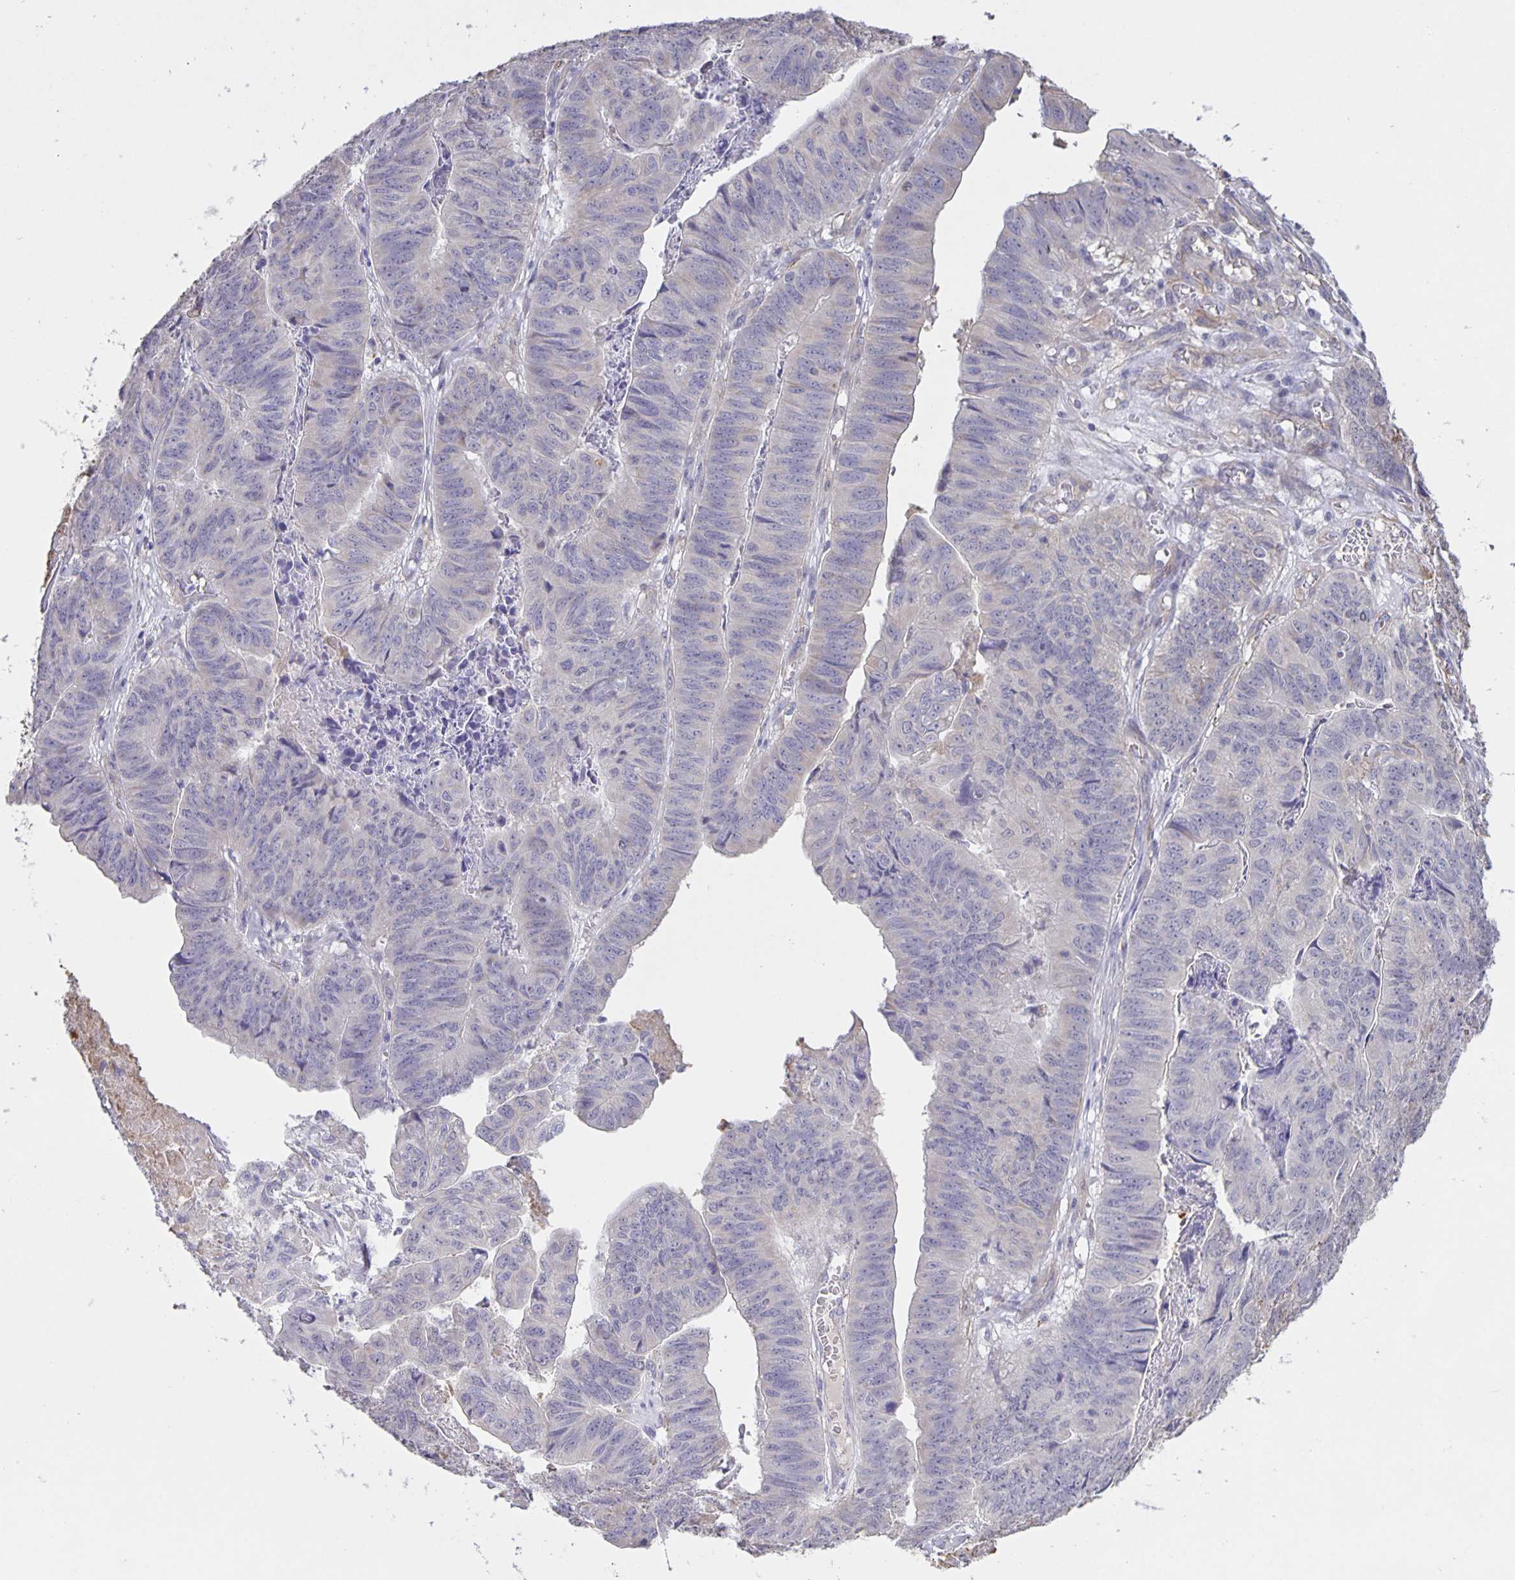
{"staining": {"intensity": "negative", "quantity": "none", "location": "none"}, "tissue": "stomach cancer", "cell_type": "Tumor cells", "image_type": "cancer", "snomed": [{"axis": "morphology", "description": "Adenocarcinoma, NOS"}, {"axis": "topography", "description": "Stomach, lower"}], "caption": "A high-resolution photomicrograph shows immunohistochemistry (IHC) staining of stomach adenocarcinoma, which exhibits no significant positivity in tumor cells. Nuclei are stained in blue.", "gene": "SRCIN1", "patient": {"sex": "male", "age": 77}}